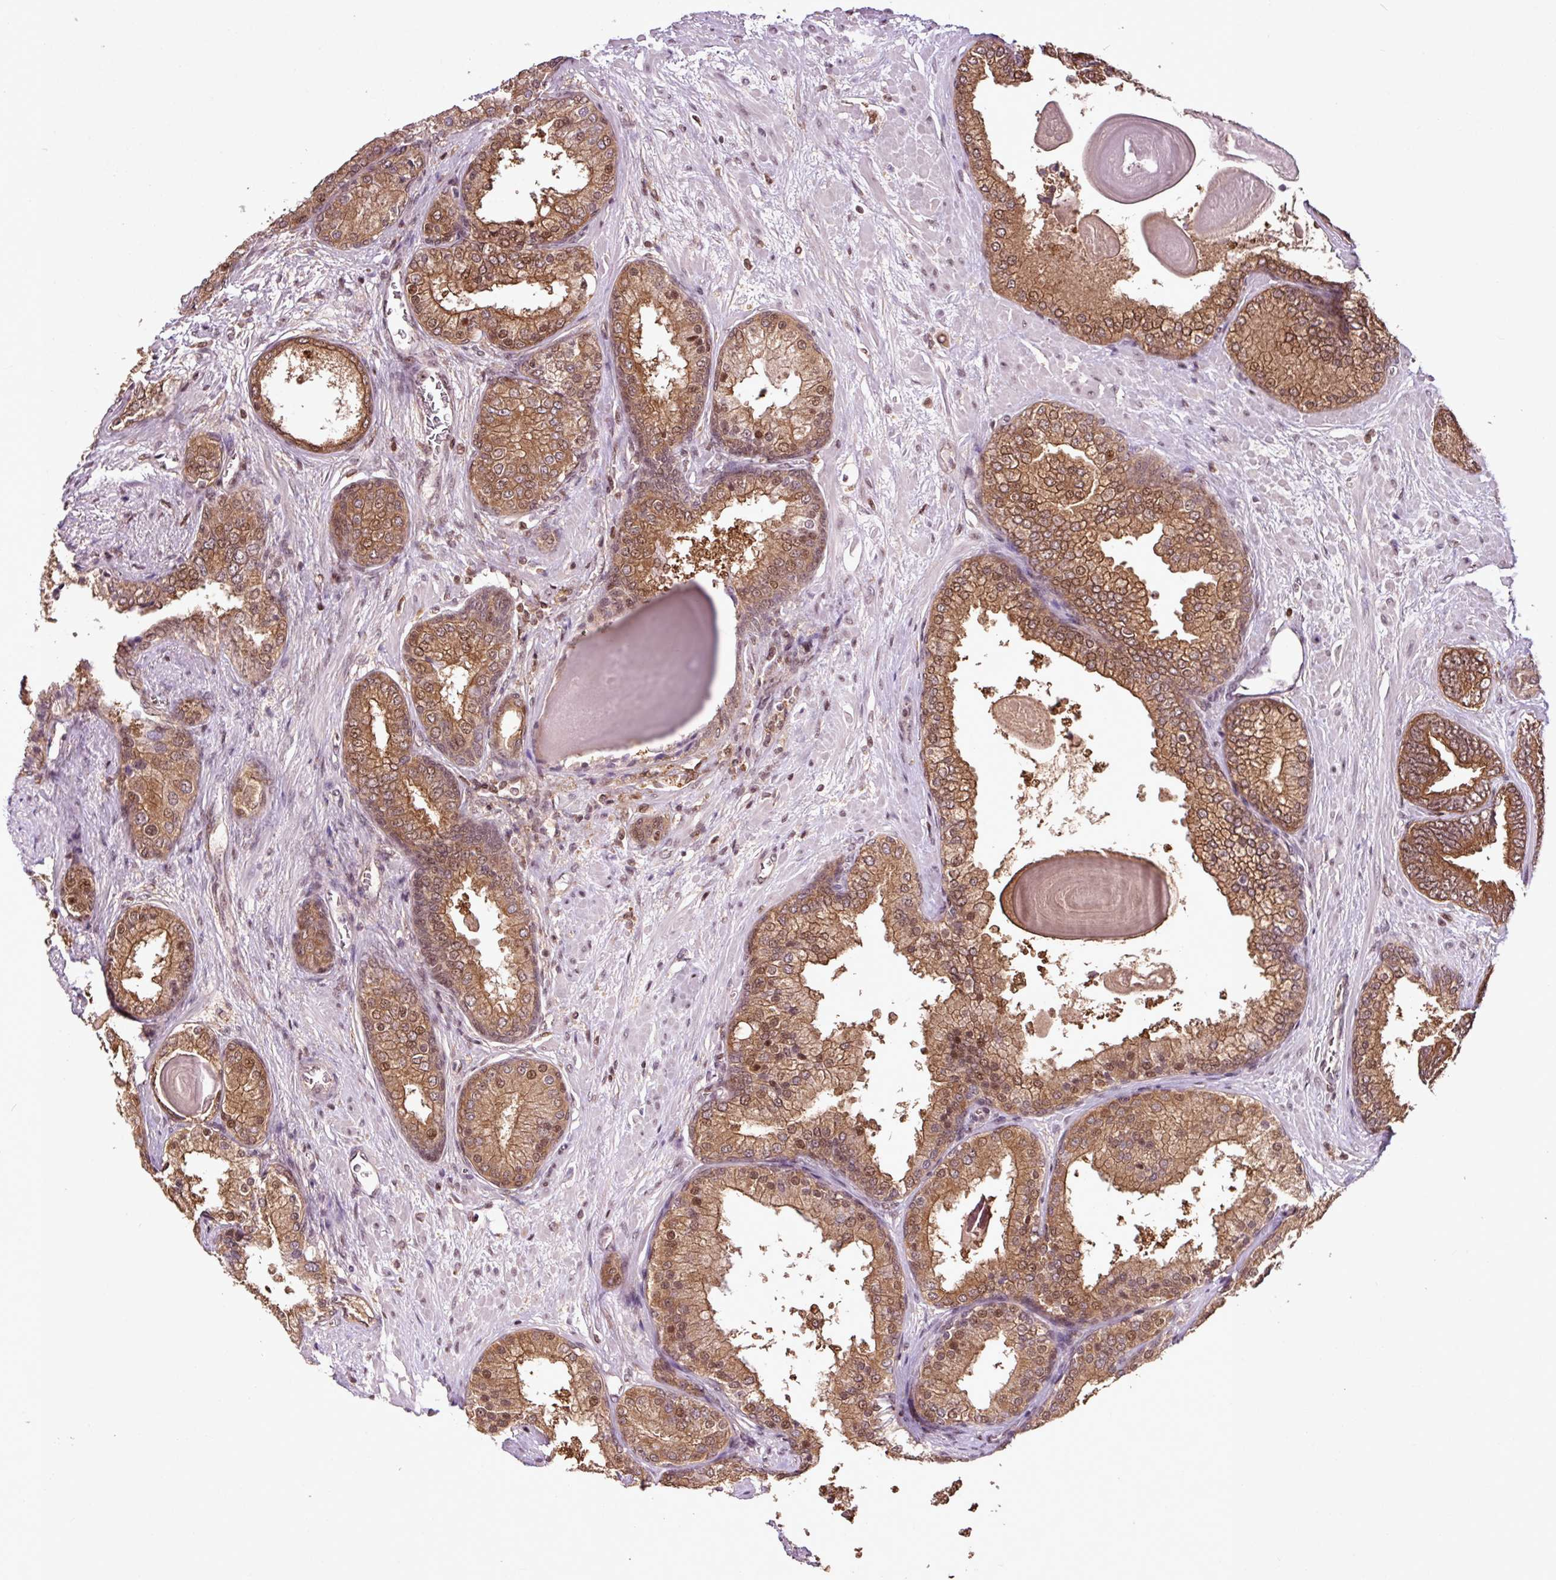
{"staining": {"intensity": "moderate", "quantity": ">75%", "location": "cytoplasmic/membranous,nuclear"}, "tissue": "prostate cancer", "cell_type": "Tumor cells", "image_type": "cancer", "snomed": [{"axis": "morphology", "description": "Adenocarcinoma, High grade"}, {"axis": "topography", "description": "Prostate"}], "caption": "This photomicrograph displays adenocarcinoma (high-grade) (prostate) stained with IHC to label a protein in brown. The cytoplasmic/membranous and nuclear of tumor cells show moderate positivity for the protein. Nuclei are counter-stained blue.", "gene": "ITPKC", "patient": {"sex": "male", "age": 63}}